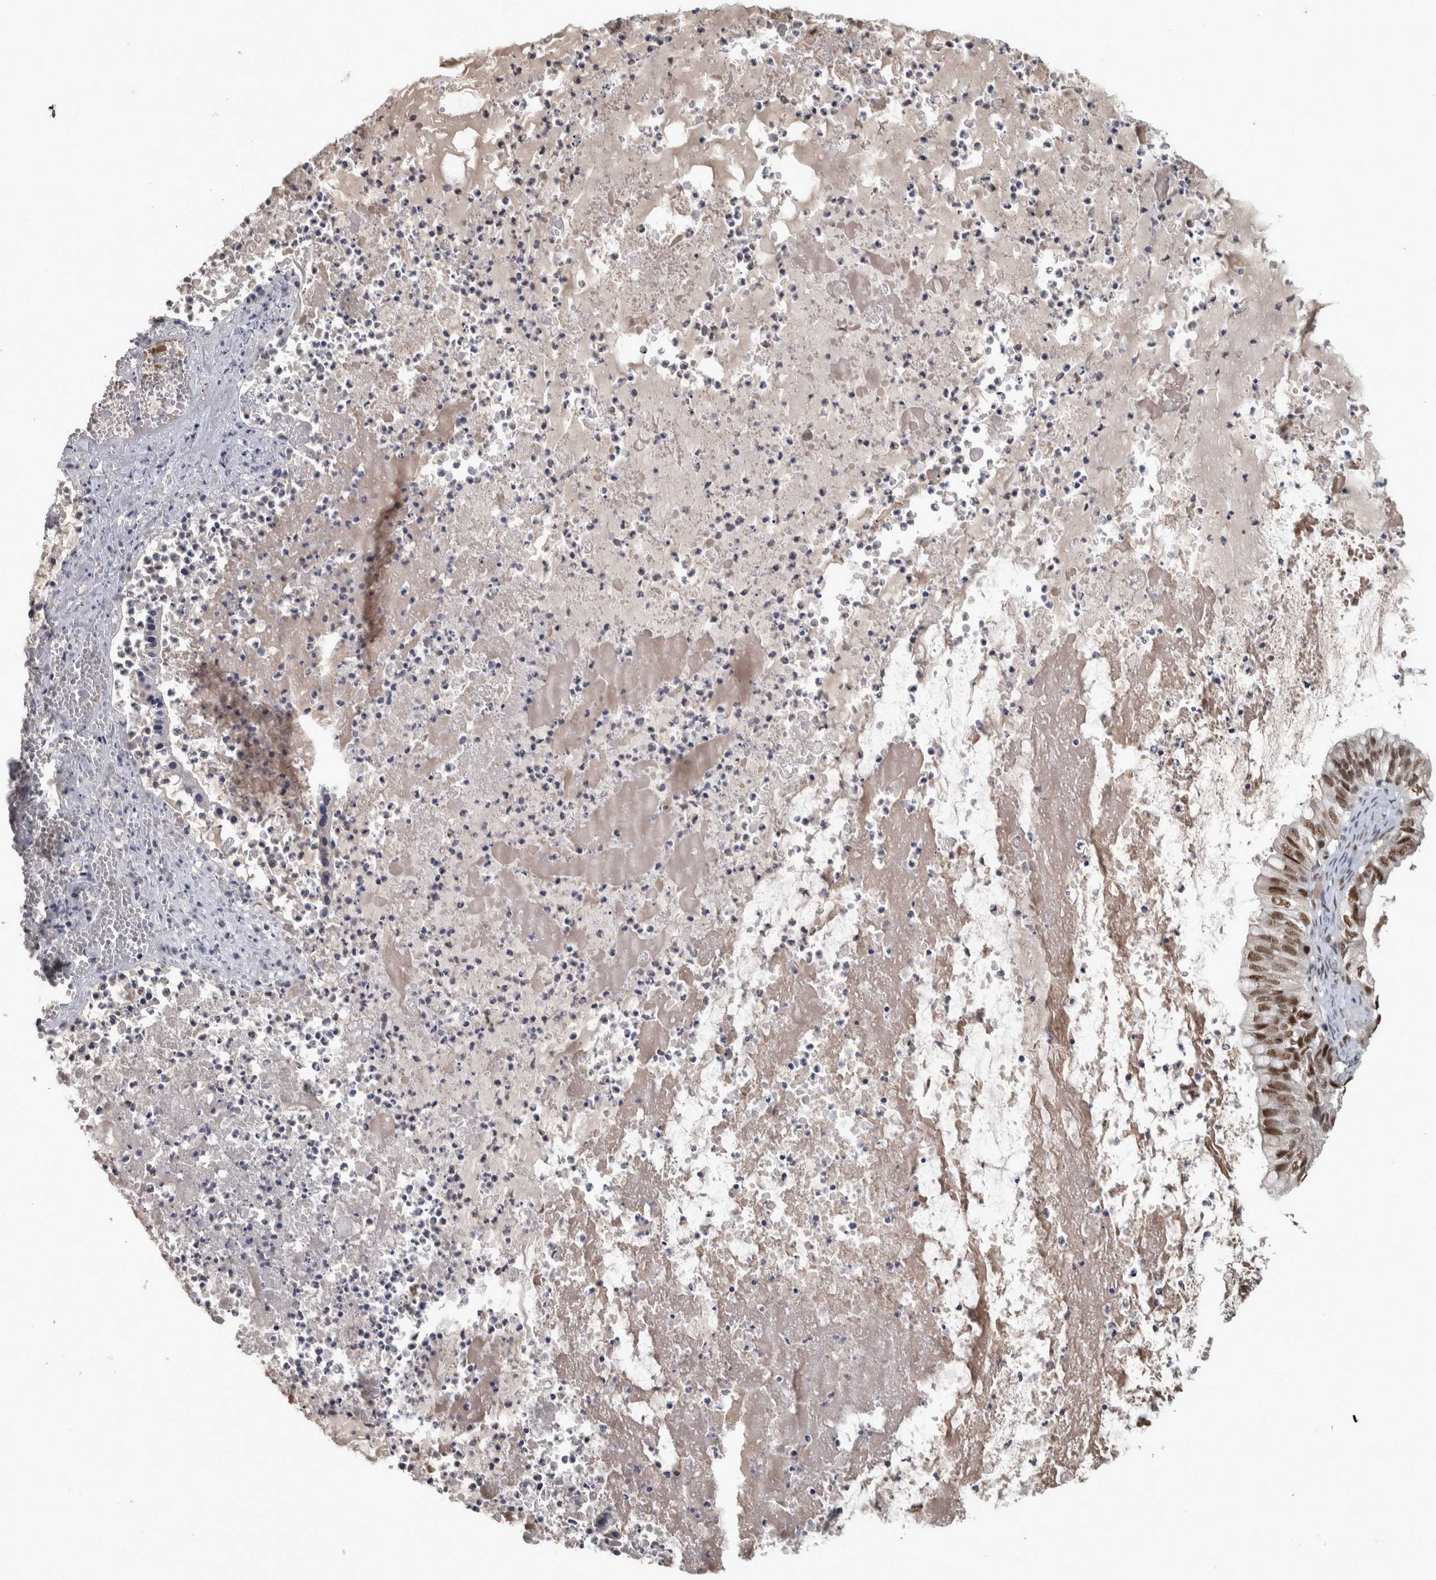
{"staining": {"intensity": "moderate", "quantity": ">75%", "location": "nuclear"}, "tissue": "ovarian cancer", "cell_type": "Tumor cells", "image_type": "cancer", "snomed": [{"axis": "morphology", "description": "Cystadenocarcinoma, mucinous, NOS"}, {"axis": "topography", "description": "Ovary"}], "caption": "This is a histology image of immunohistochemistry (IHC) staining of mucinous cystadenocarcinoma (ovarian), which shows moderate staining in the nuclear of tumor cells.", "gene": "DDX42", "patient": {"sex": "female", "age": 80}}